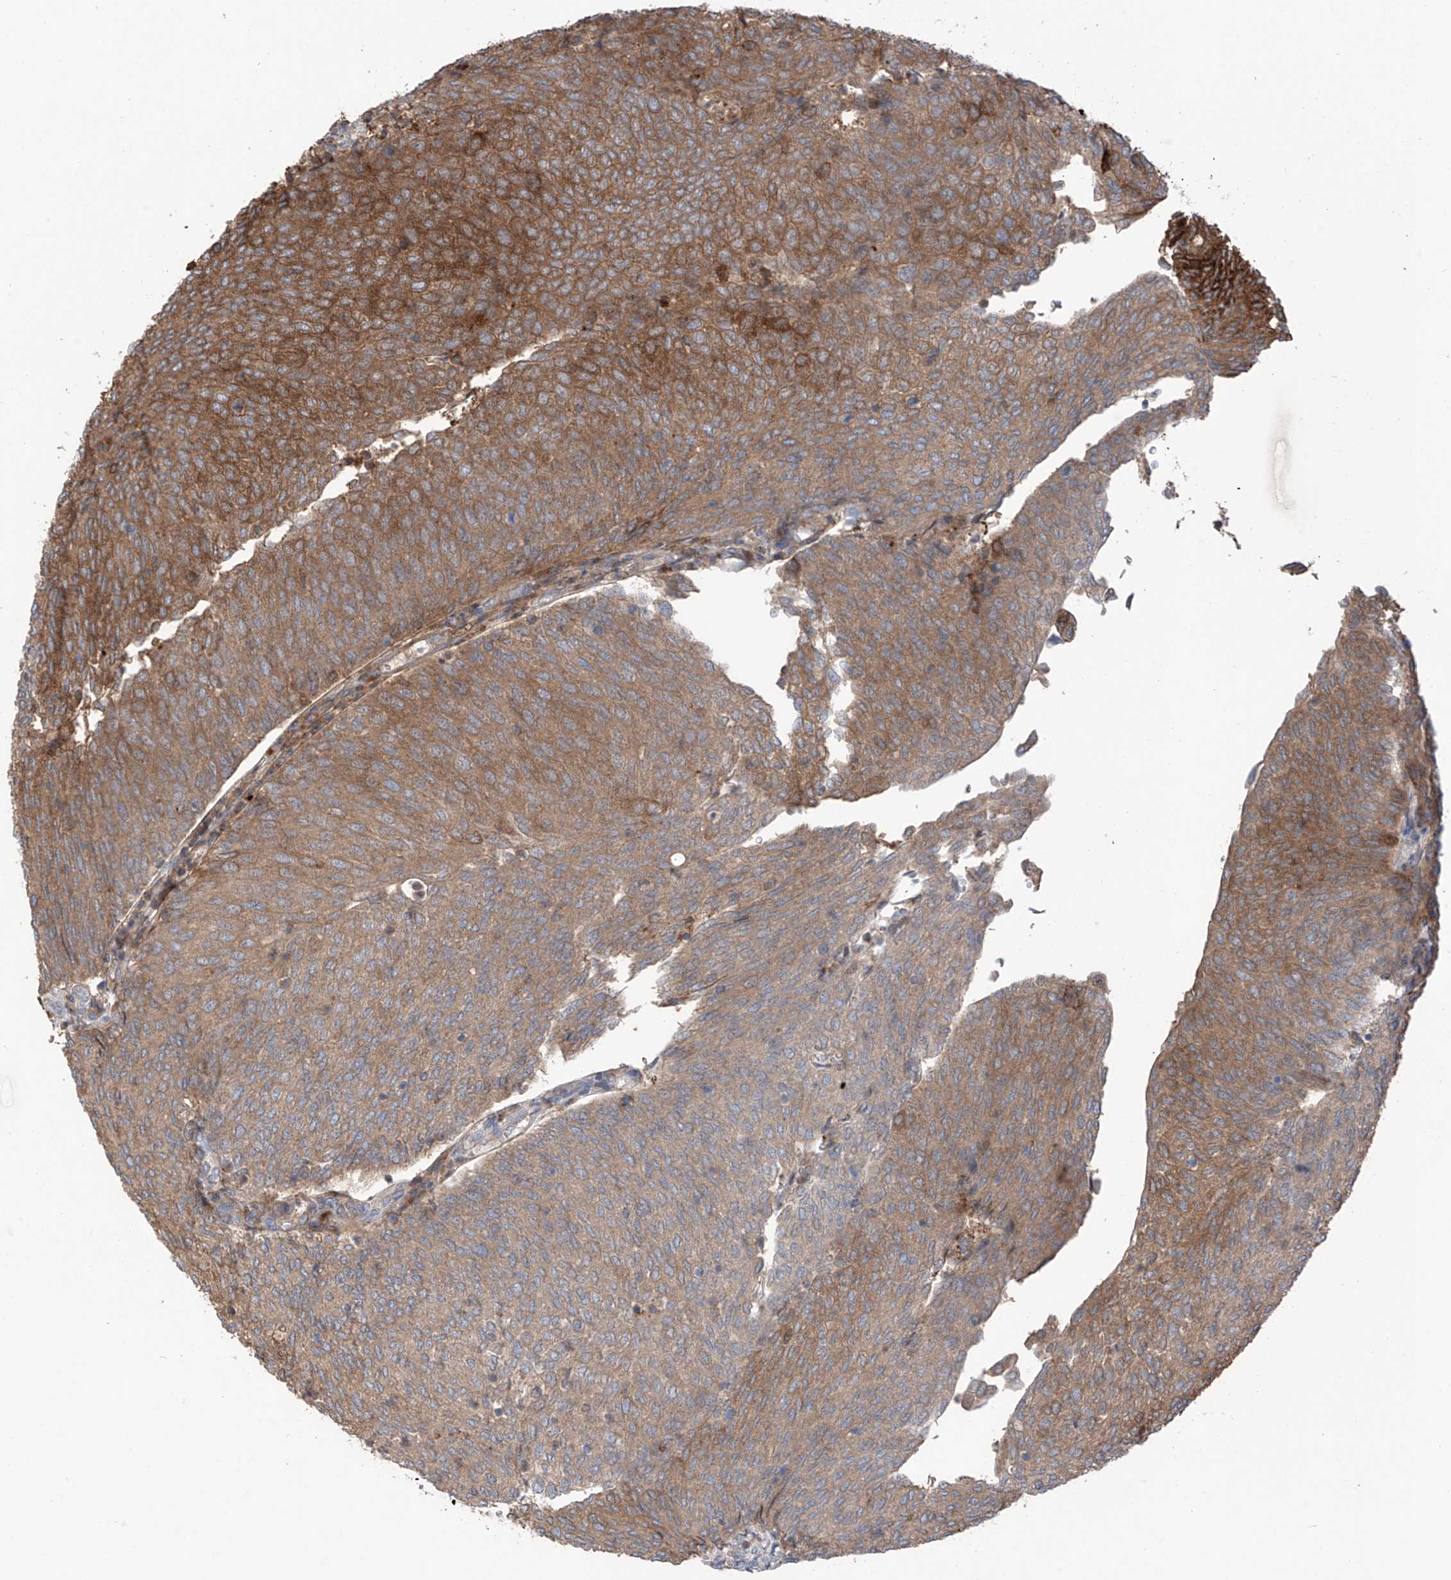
{"staining": {"intensity": "strong", "quantity": ">75%", "location": "cytoplasmic/membranous"}, "tissue": "urothelial cancer", "cell_type": "Tumor cells", "image_type": "cancer", "snomed": [{"axis": "morphology", "description": "Urothelial carcinoma, Low grade"}, {"axis": "topography", "description": "Urinary bladder"}], "caption": "An immunohistochemistry (IHC) photomicrograph of neoplastic tissue is shown. Protein staining in brown labels strong cytoplasmic/membranous positivity in urothelial cancer within tumor cells.", "gene": "SAMD3", "patient": {"sex": "female", "age": 79}}